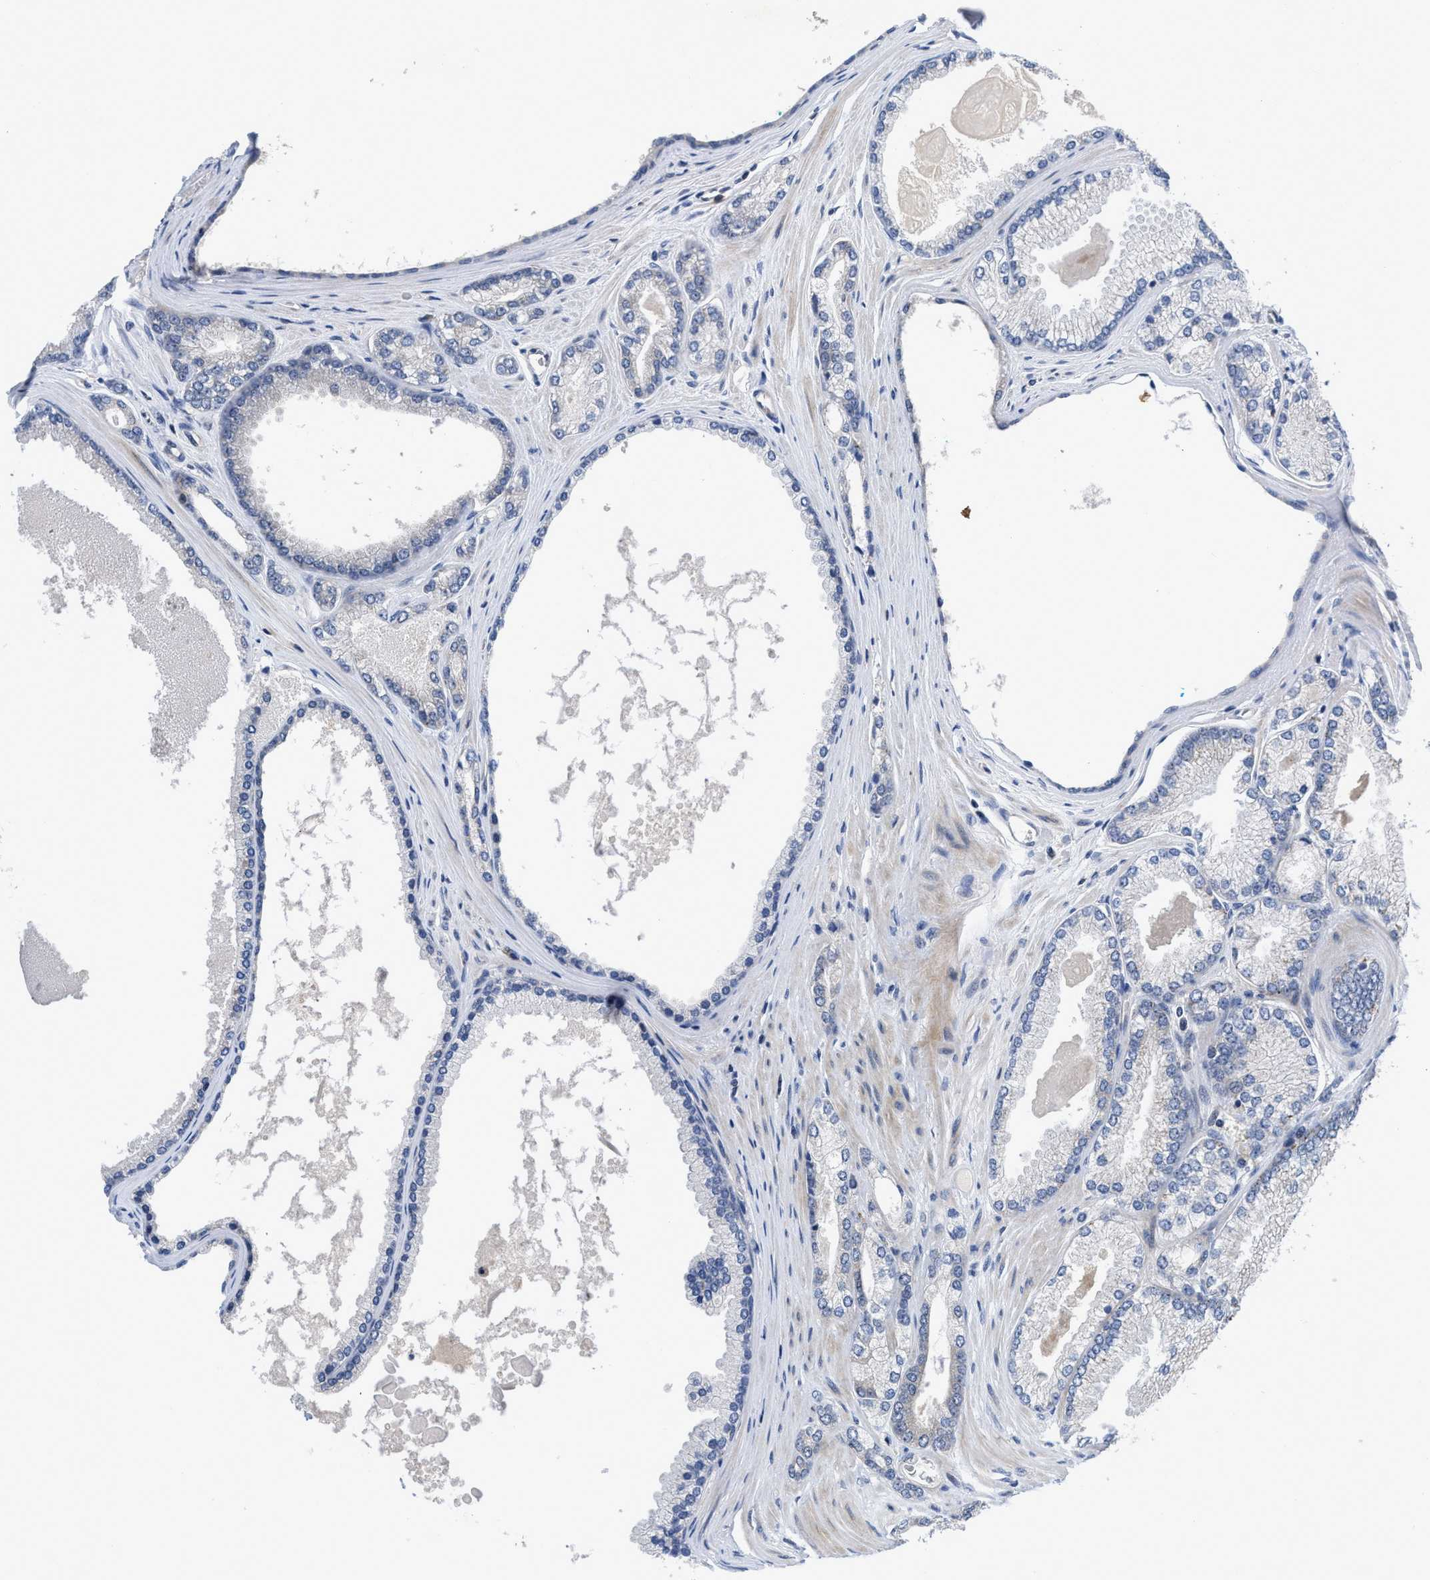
{"staining": {"intensity": "negative", "quantity": "none", "location": "none"}, "tissue": "prostate cancer", "cell_type": "Tumor cells", "image_type": "cancer", "snomed": [{"axis": "morphology", "description": "Adenocarcinoma, High grade"}, {"axis": "topography", "description": "Prostate"}], "caption": "There is no significant positivity in tumor cells of prostate cancer (high-grade adenocarcinoma).", "gene": "LDAF1", "patient": {"sex": "male", "age": 71}}